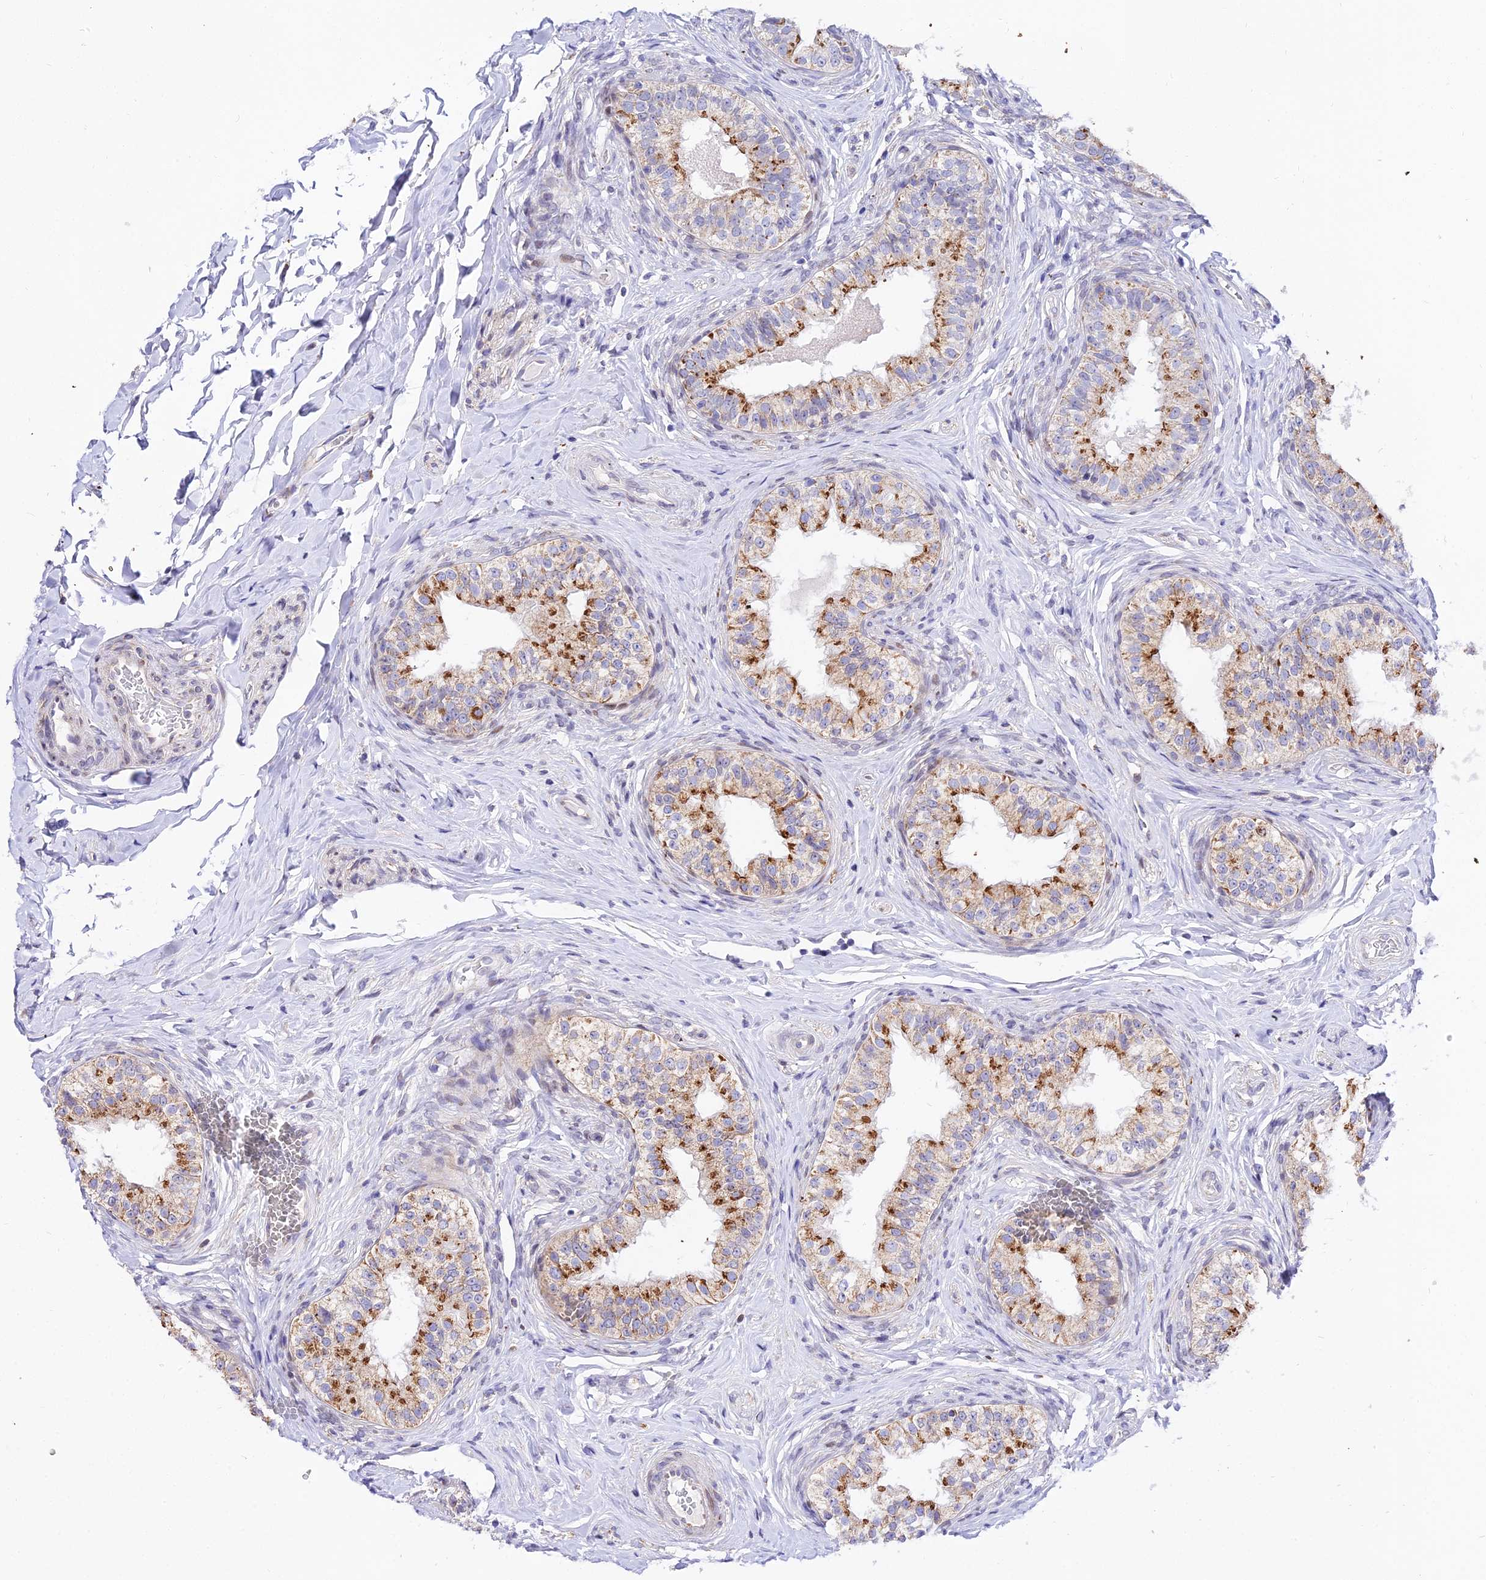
{"staining": {"intensity": "moderate", "quantity": "25%-75%", "location": "cytoplasmic/membranous"}, "tissue": "epididymis", "cell_type": "Glandular cells", "image_type": "normal", "snomed": [{"axis": "morphology", "description": "Normal tissue, NOS"}, {"axis": "topography", "description": "Epididymis"}], "caption": "The immunohistochemical stain shows moderate cytoplasmic/membranous expression in glandular cells of unremarkable epididymis.", "gene": "ATP5PB", "patient": {"sex": "male", "age": 49}}